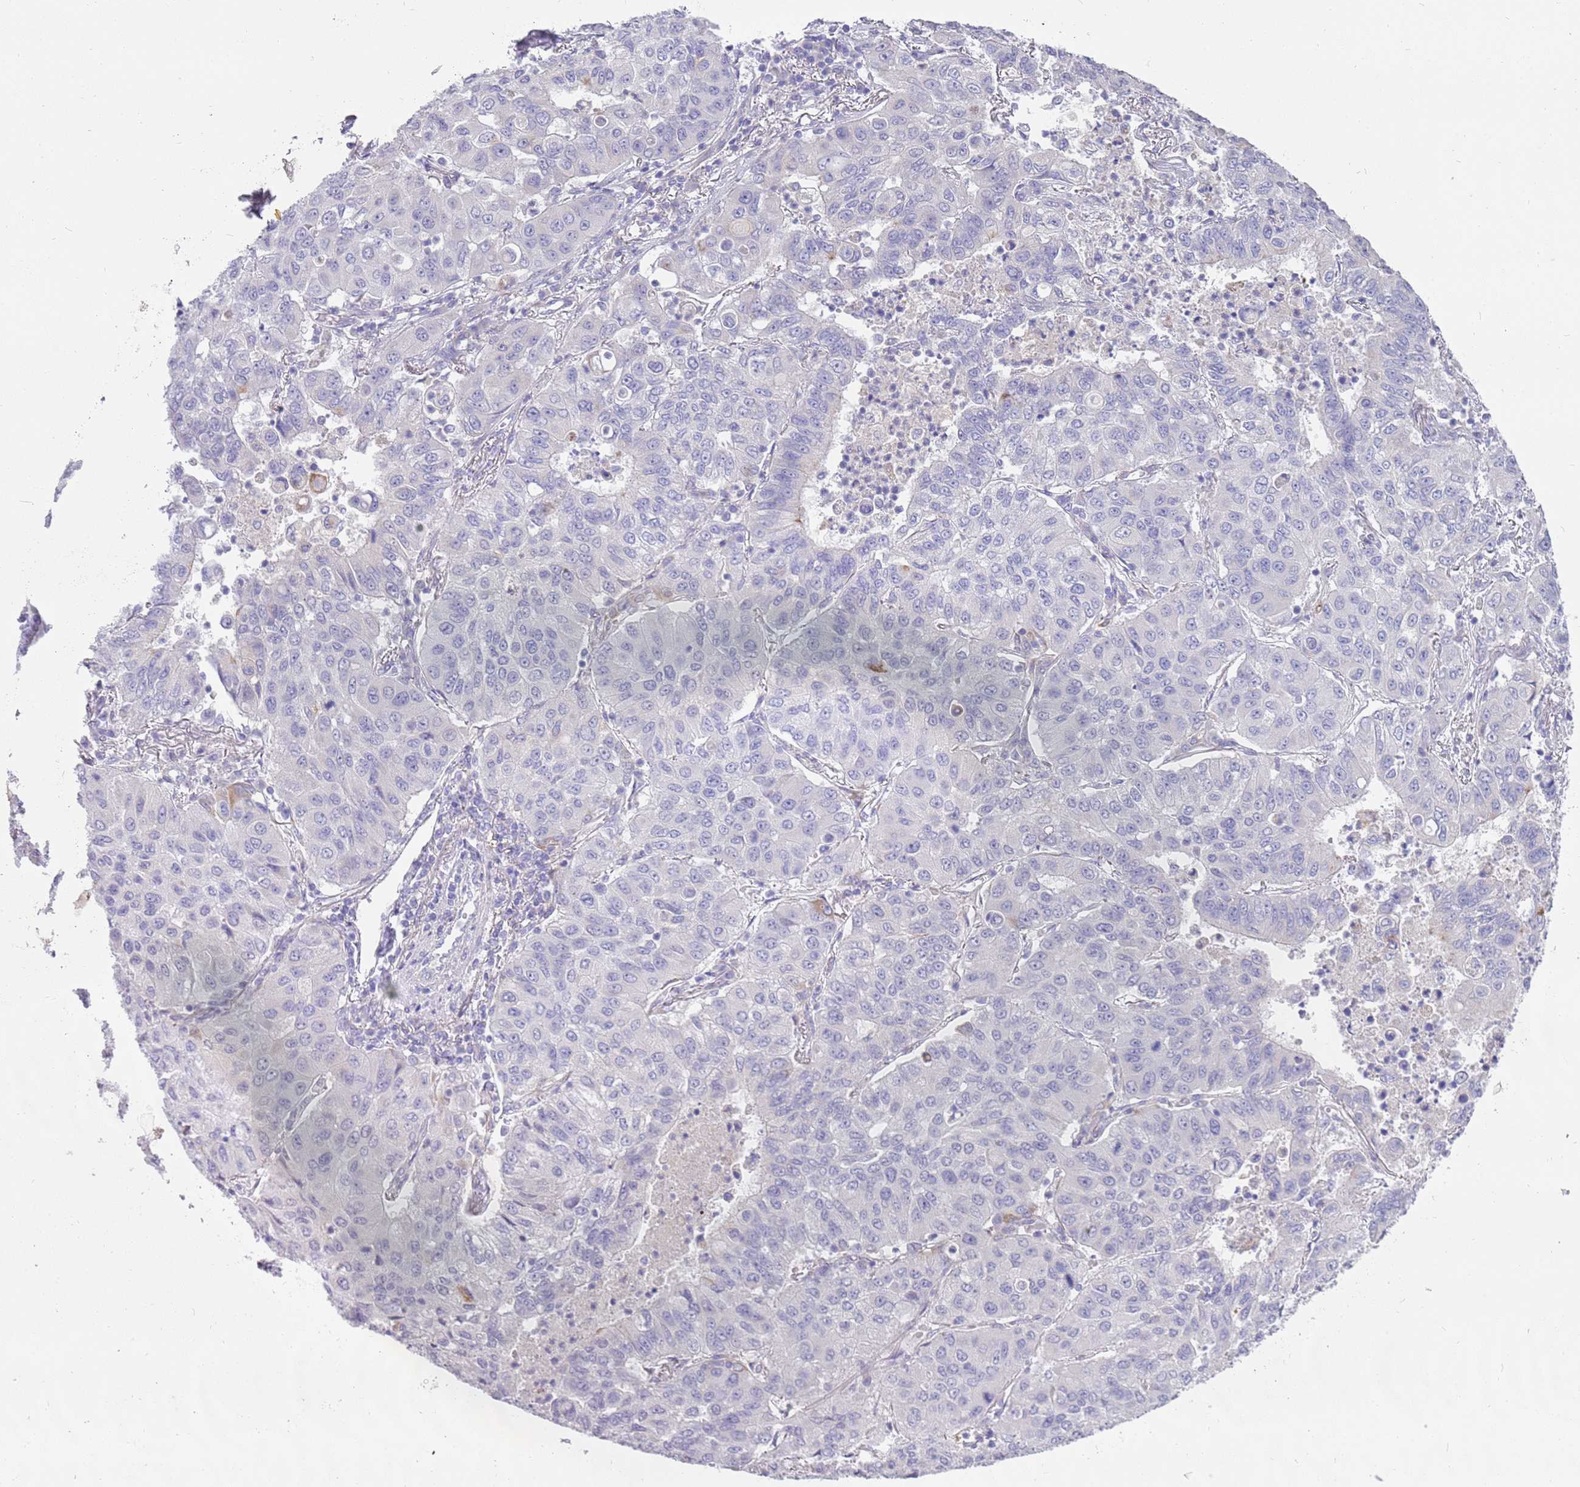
{"staining": {"intensity": "negative", "quantity": "none", "location": "none"}, "tissue": "lung cancer", "cell_type": "Tumor cells", "image_type": "cancer", "snomed": [{"axis": "morphology", "description": "Squamous cell carcinoma, NOS"}, {"axis": "topography", "description": "Lung"}], "caption": "This is a histopathology image of immunohistochemistry staining of squamous cell carcinoma (lung), which shows no staining in tumor cells.", "gene": "DIPK1C", "patient": {"sex": "male", "age": 74}}